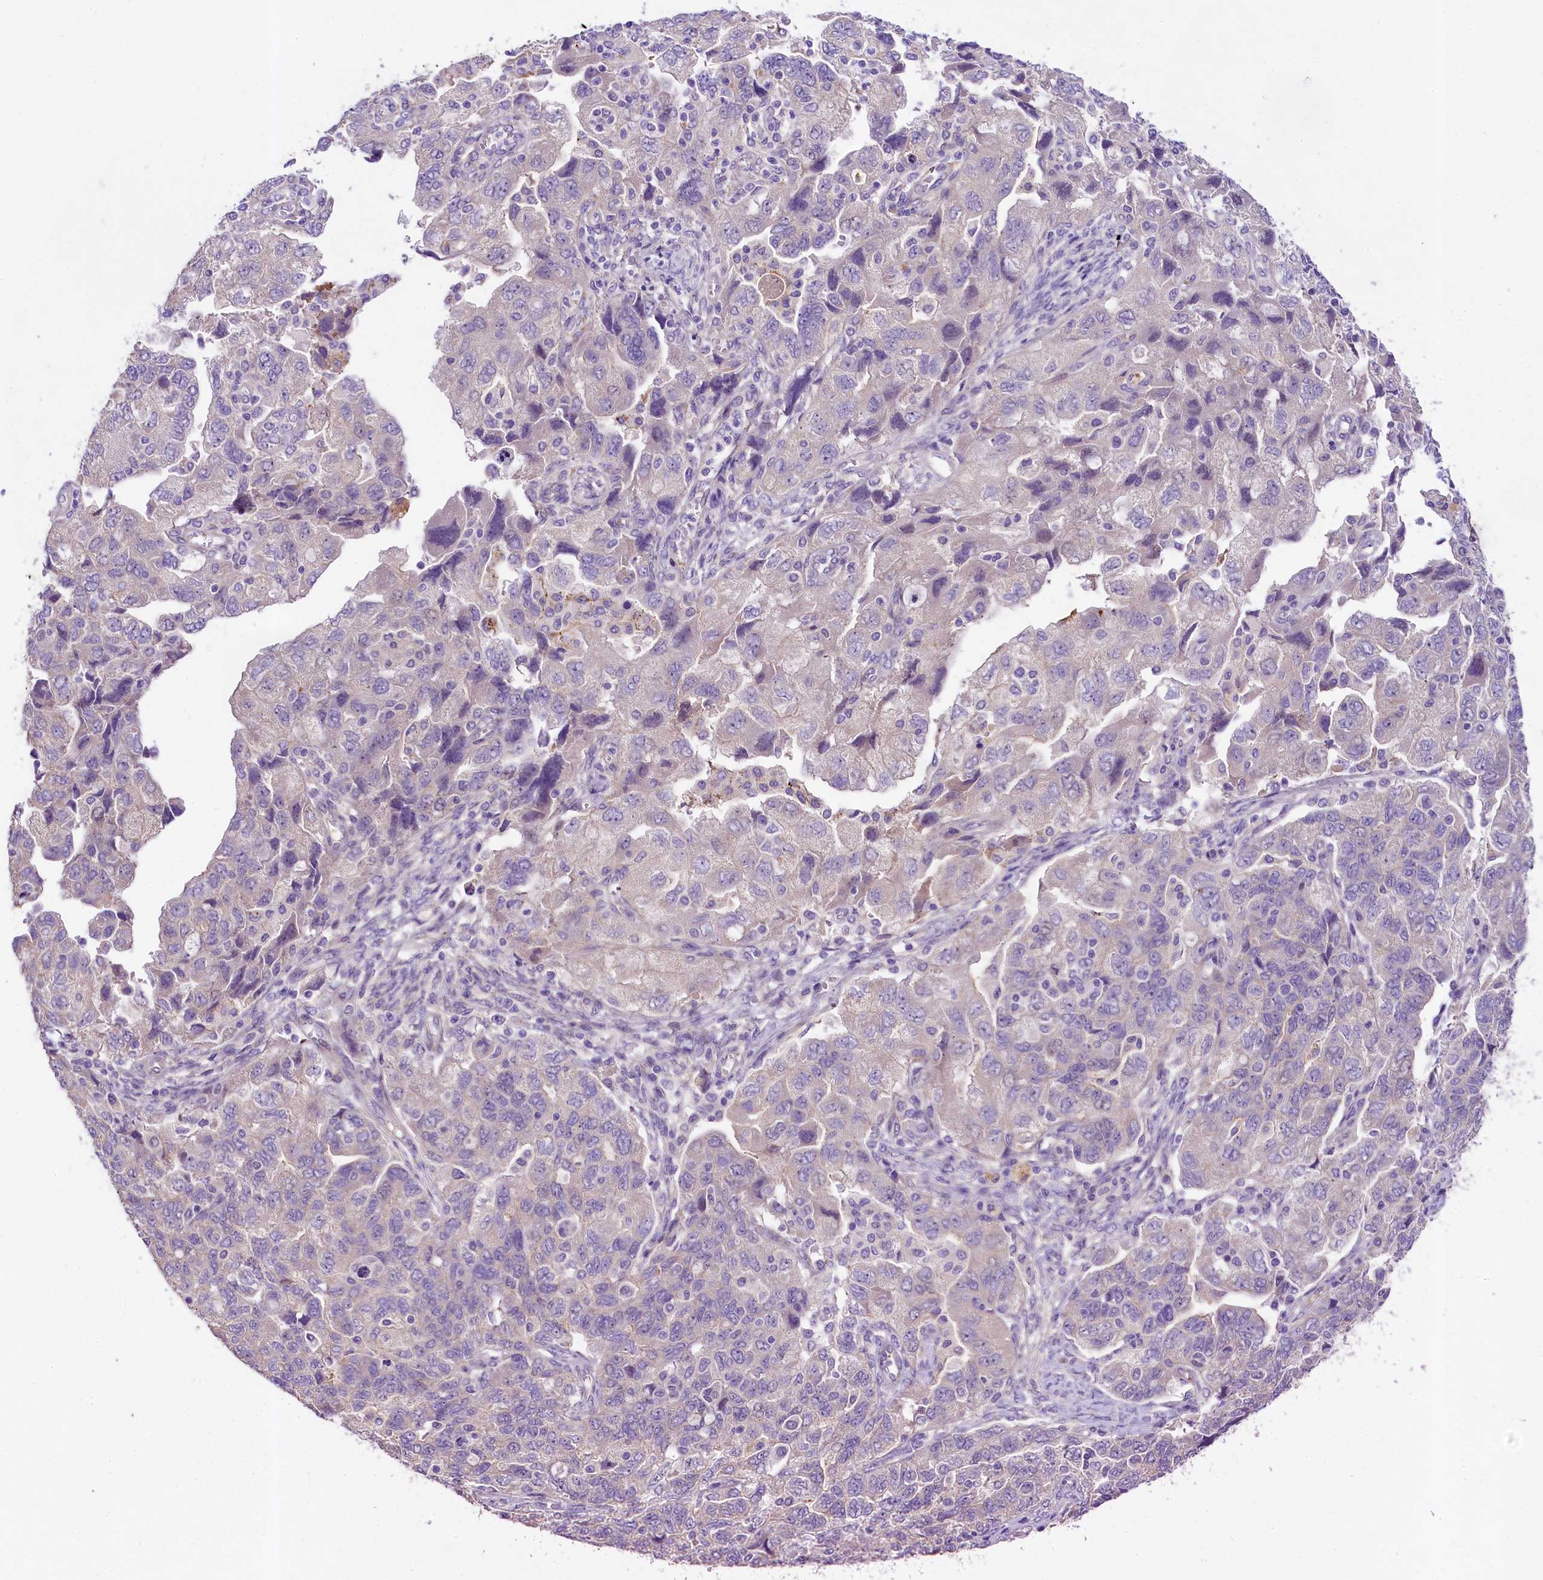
{"staining": {"intensity": "negative", "quantity": "none", "location": "none"}, "tissue": "ovarian cancer", "cell_type": "Tumor cells", "image_type": "cancer", "snomed": [{"axis": "morphology", "description": "Carcinoma, NOS"}, {"axis": "morphology", "description": "Cystadenocarcinoma, serous, NOS"}, {"axis": "topography", "description": "Ovary"}], "caption": "Ovarian cancer (carcinoma) stained for a protein using immunohistochemistry exhibits no positivity tumor cells.", "gene": "UBXN6", "patient": {"sex": "female", "age": 69}}